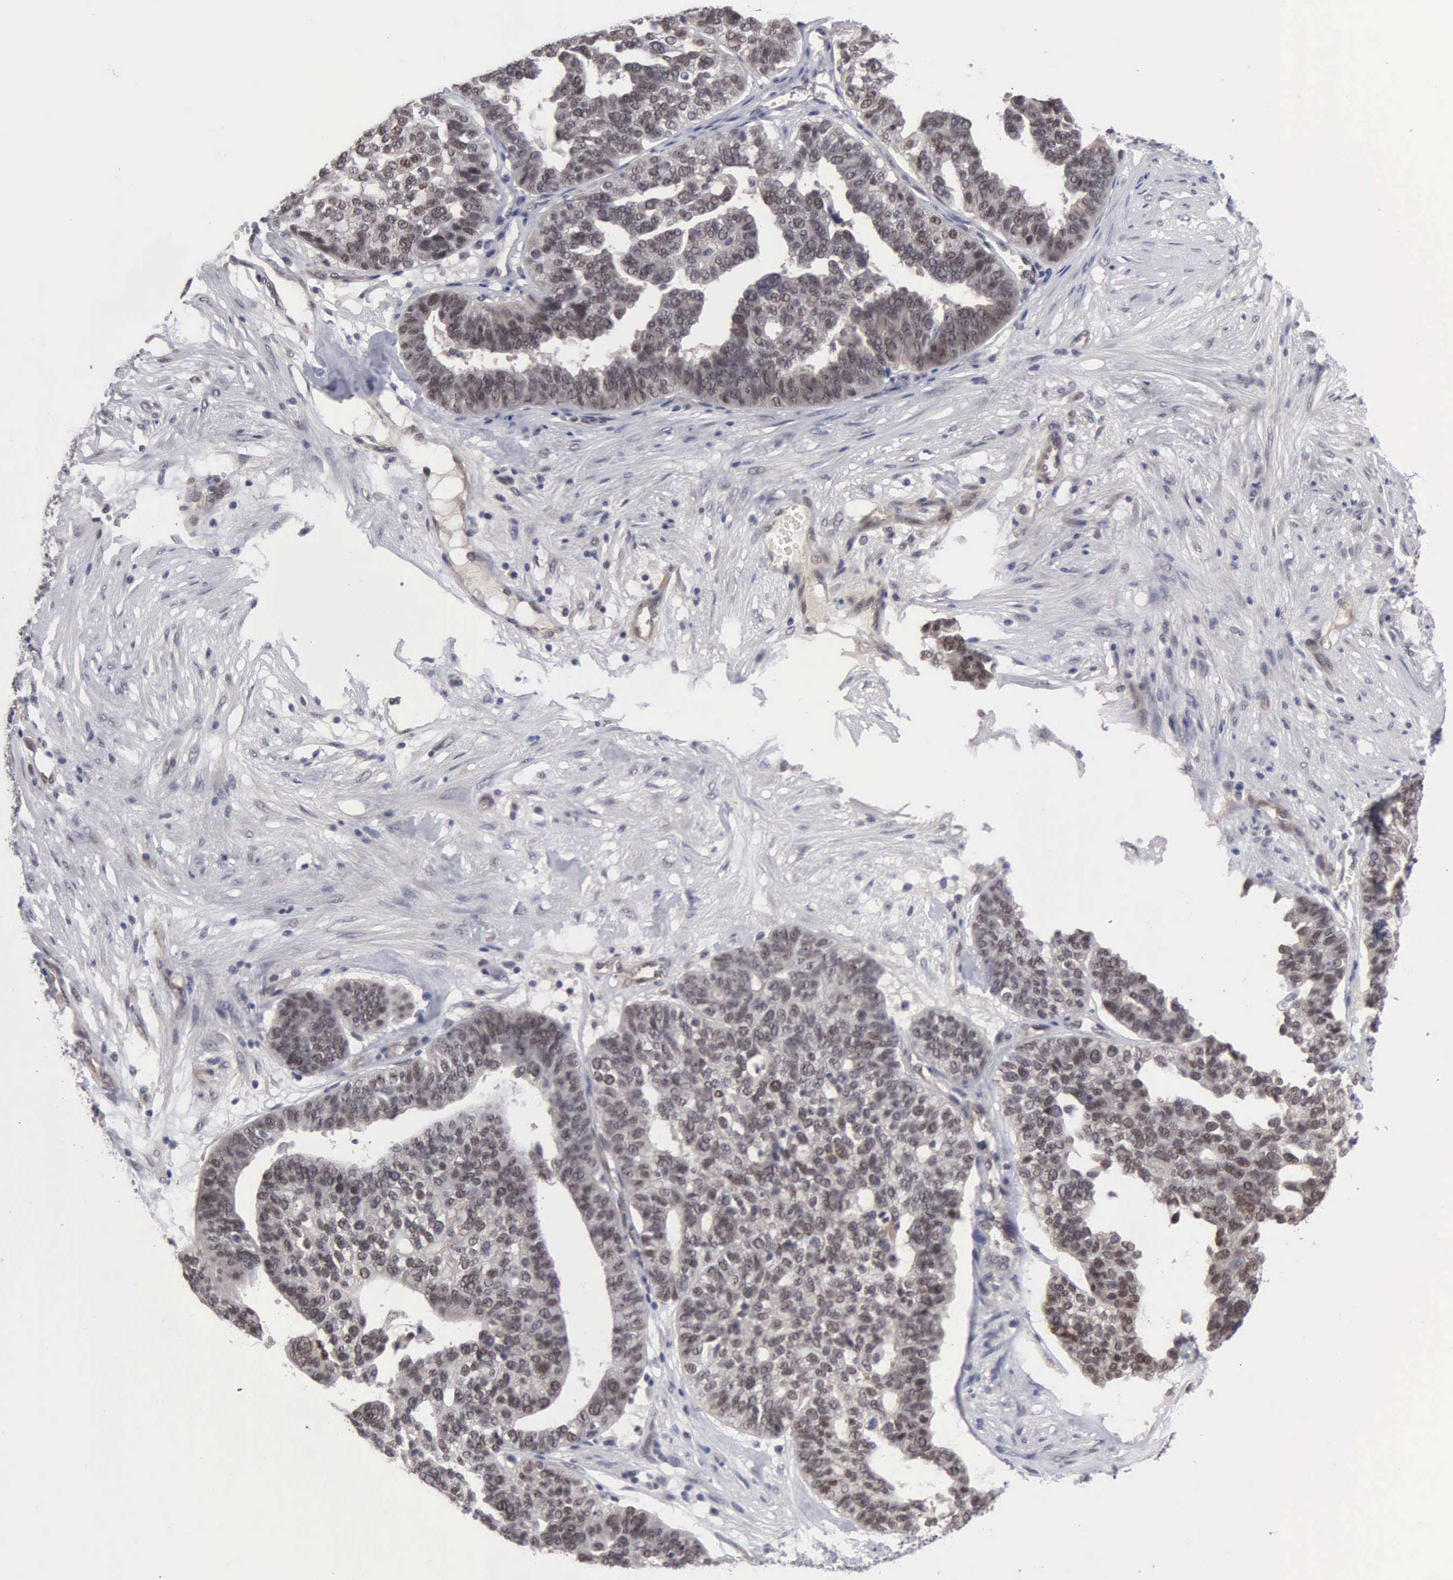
{"staining": {"intensity": "weak", "quantity": "25%-75%", "location": "nuclear"}, "tissue": "ovarian cancer", "cell_type": "Tumor cells", "image_type": "cancer", "snomed": [{"axis": "morphology", "description": "Cystadenocarcinoma, serous, NOS"}, {"axis": "topography", "description": "Ovary"}], "caption": "An IHC histopathology image of tumor tissue is shown. Protein staining in brown labels weak nuclear positivity in serous cystadenocarcinoma (ovarian) within tumor cells.", "gene": "ZBTB33", "patient": {"sex": "female", "age": 59}}